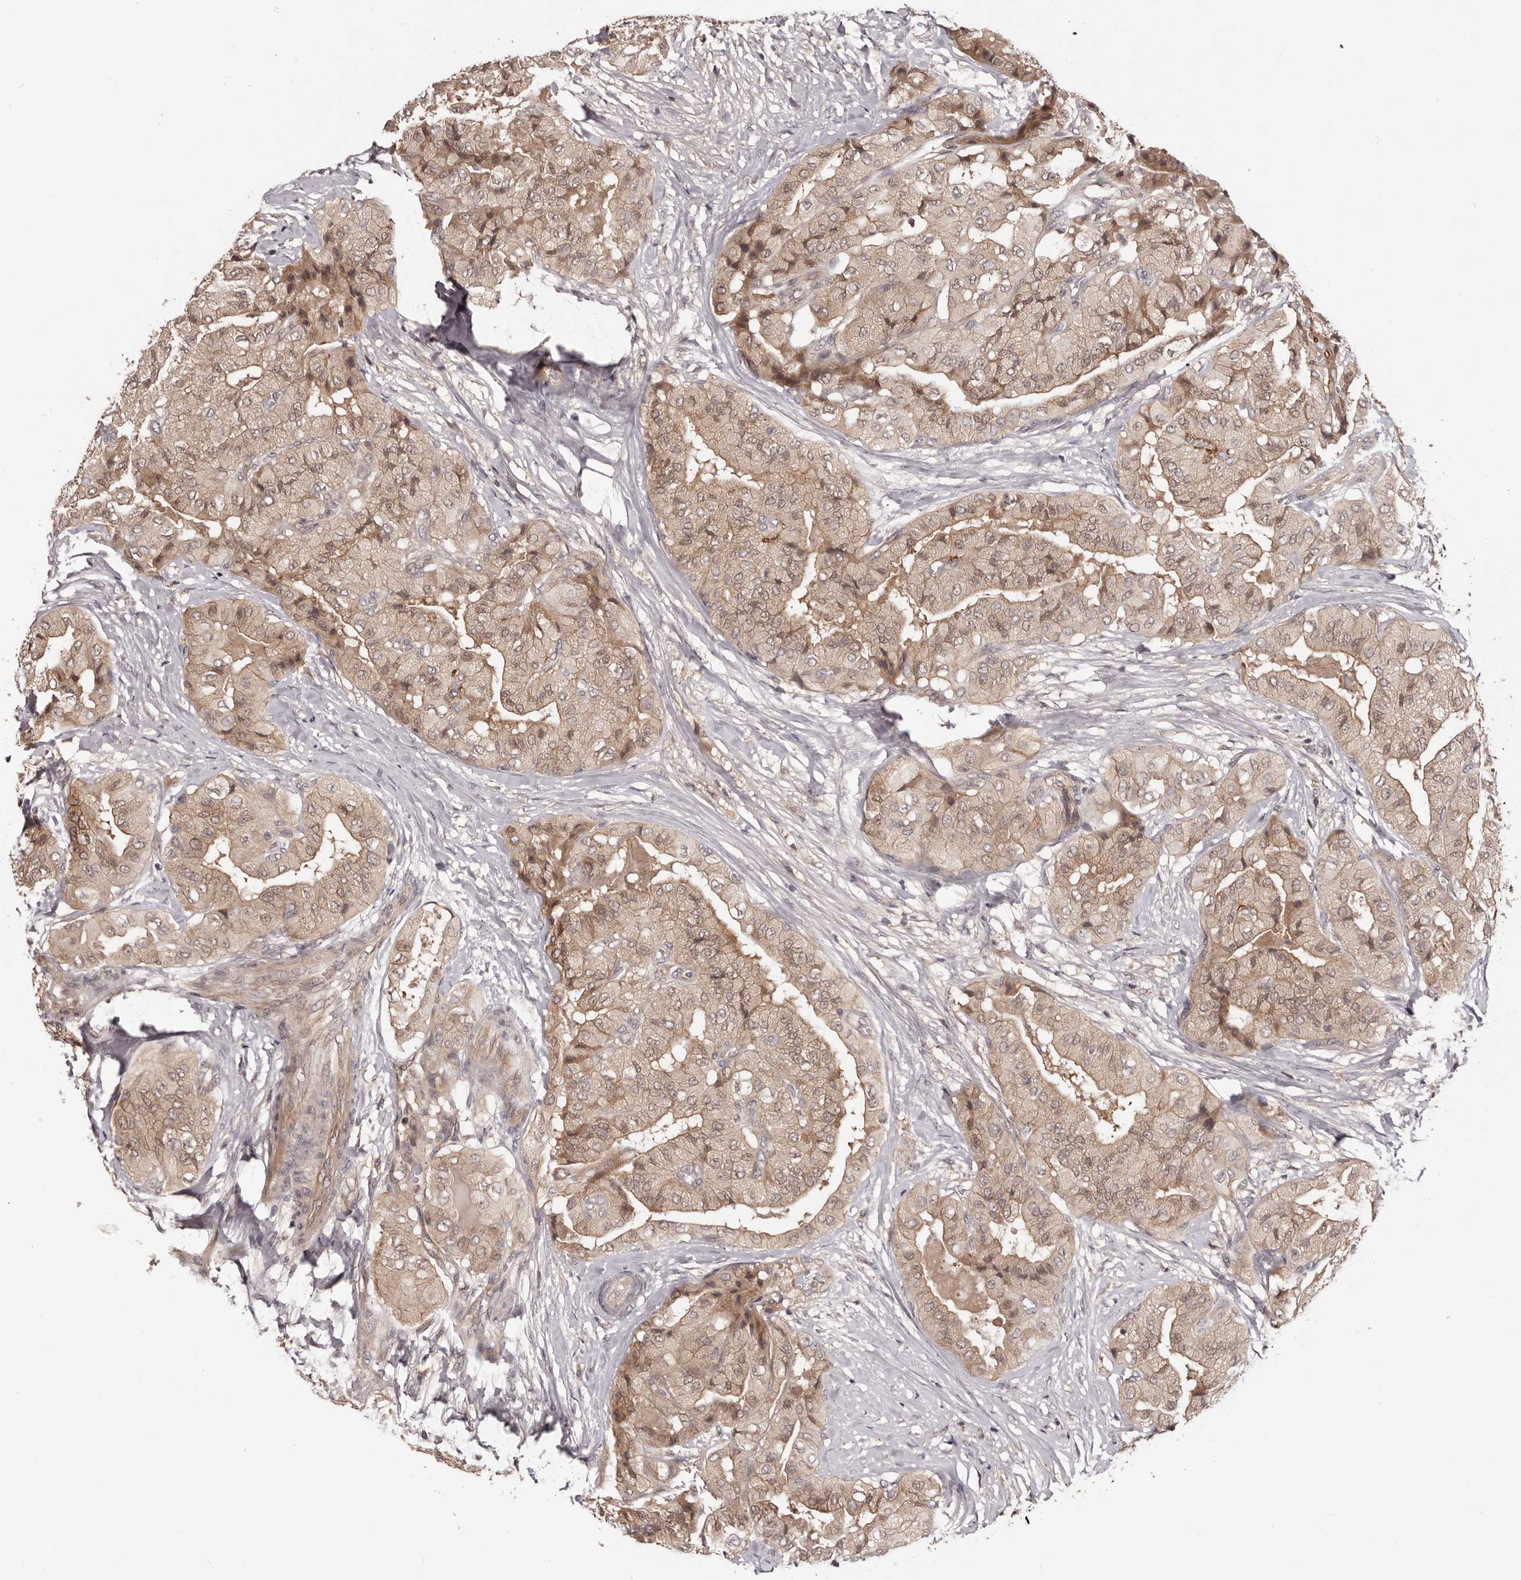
{"staining": {"intensity": "weak", "quantity": ">75%", "location": "cytoplasmic/membranous"}, "tissue": "thyroid cancer", "cell_type": "Tumor cells", "image_type": "cancer", "snomed": [{"axis": "morphology", "description": "Papillary adenocarcinoma, NOS"}, {"axis": "topography", "description": "Thyroid gland"}], "caption": "Thyroid papillary adenocarcinoma stained with DAB immunohistochemistry displays low levels of weak cytoplasmic/membranous expression in about >75% of tumor cells. (Stains: DAB in brown, nuclei in blue, Microscopy: brightfield microscopy at high magnification).", "gene": "MDP1", "patient": {"sex": "female", "age": 59}}